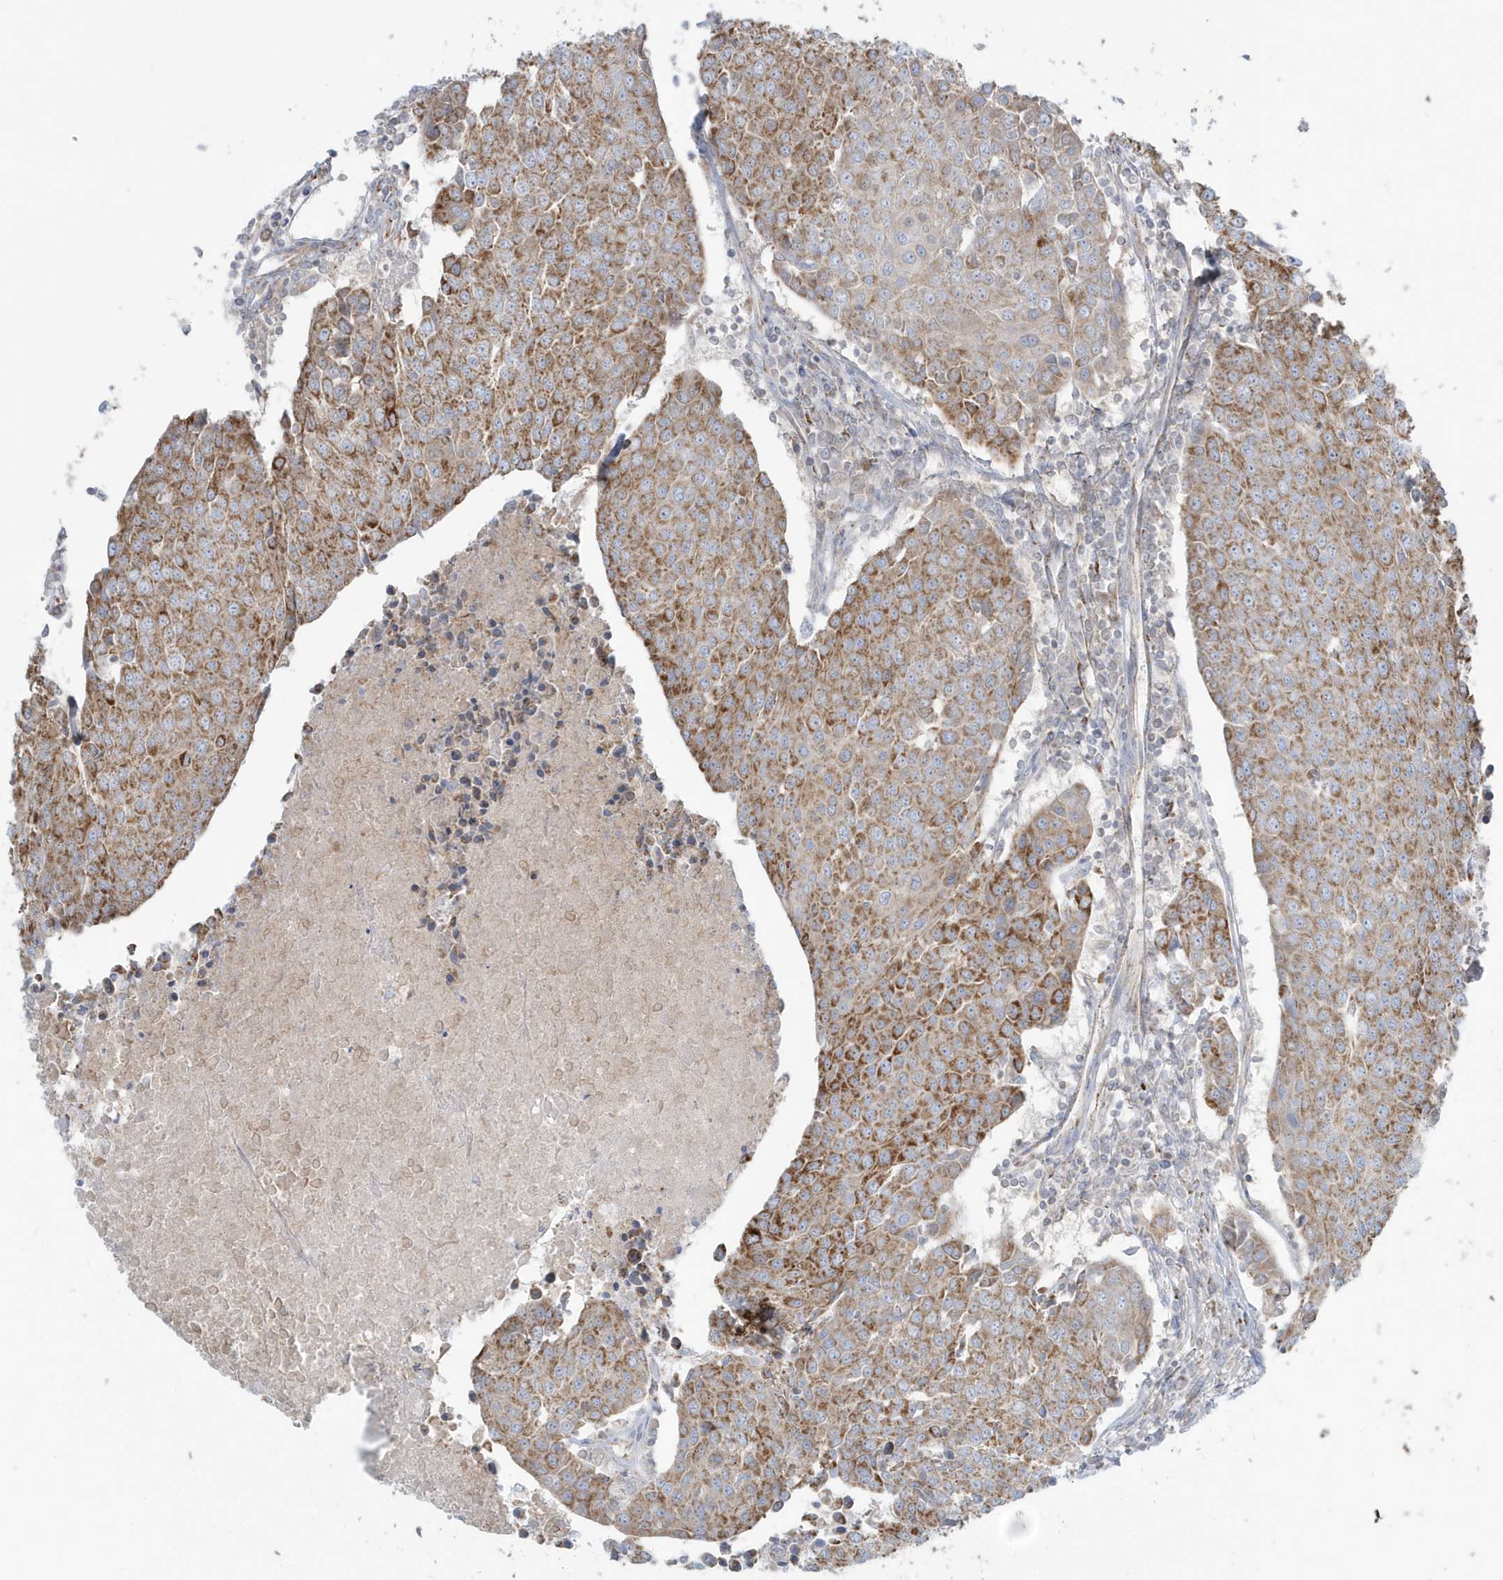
{"staining": {"intensity": "moderate", "quantity": ">75%", "location": "cytoplasmic/membranous"}, "tissue": "urothelial cancer", "cell_type": "Tumor cells", "image_type": "cancer", "snomed": [{"axis": "morphology", "description": "Urothelial carcinoma, High grade"}, {"axis": "topography", "description": "Urinary bladder"}], "caption": "Immunohistochemistry staining of urothelial cancer, which reveals medium levels of moderate cytoplasmic/membranous staining in approximately >75% of tumor cells indicating moderate cytoplasmic/membranous protein expression. The staining was performed using DAB (brown) for protein detection and nuclei were counterstained in hematoxylin (blue).", "gene": "RAB11FIP3", "patient": {"sex": "female", "age": 85}}